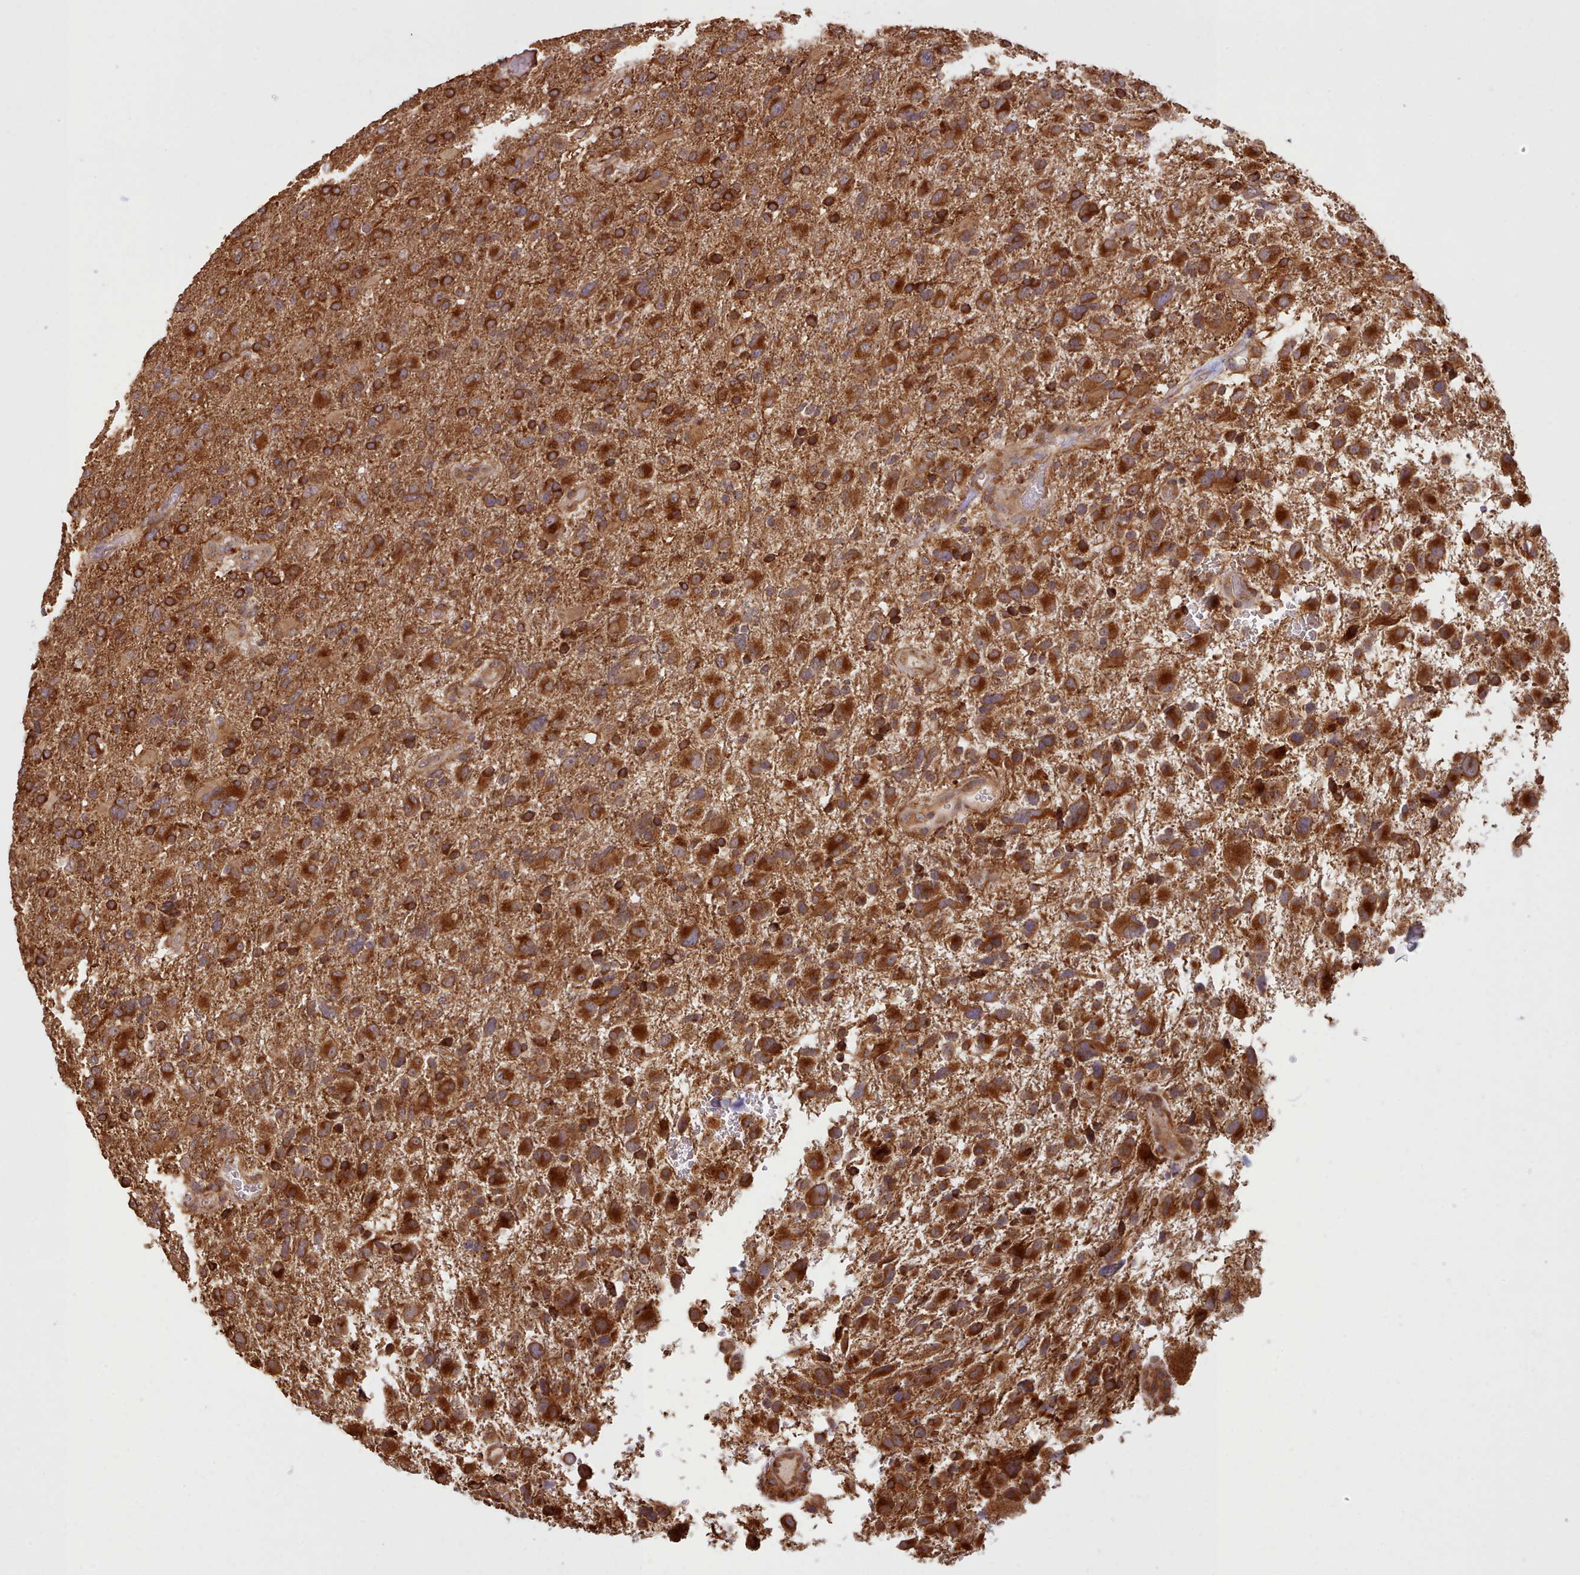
{"staining": {"intensity": "strong", "quantity": ">75%", "location": "cytoplasmic/membranous"}, "tissue": "glioma", "cell_type": "Tumor cells", "image_type": "cancer", "snomed": [{"axis": "morphology", "description": "Glioma, malignant, High grade"}, {"axis": "topography", "description": "Brain"}], "caption": "Protein expression analysis of human malignant high-grade glioma reveals strong cytoplasmic/membranous expression in about >75% of tumor cells. The protein is shown in brown color, while the nuclei are stained blue.", "gene": "CRYBG1", "patient": {"sex": "male", "age": 61}}